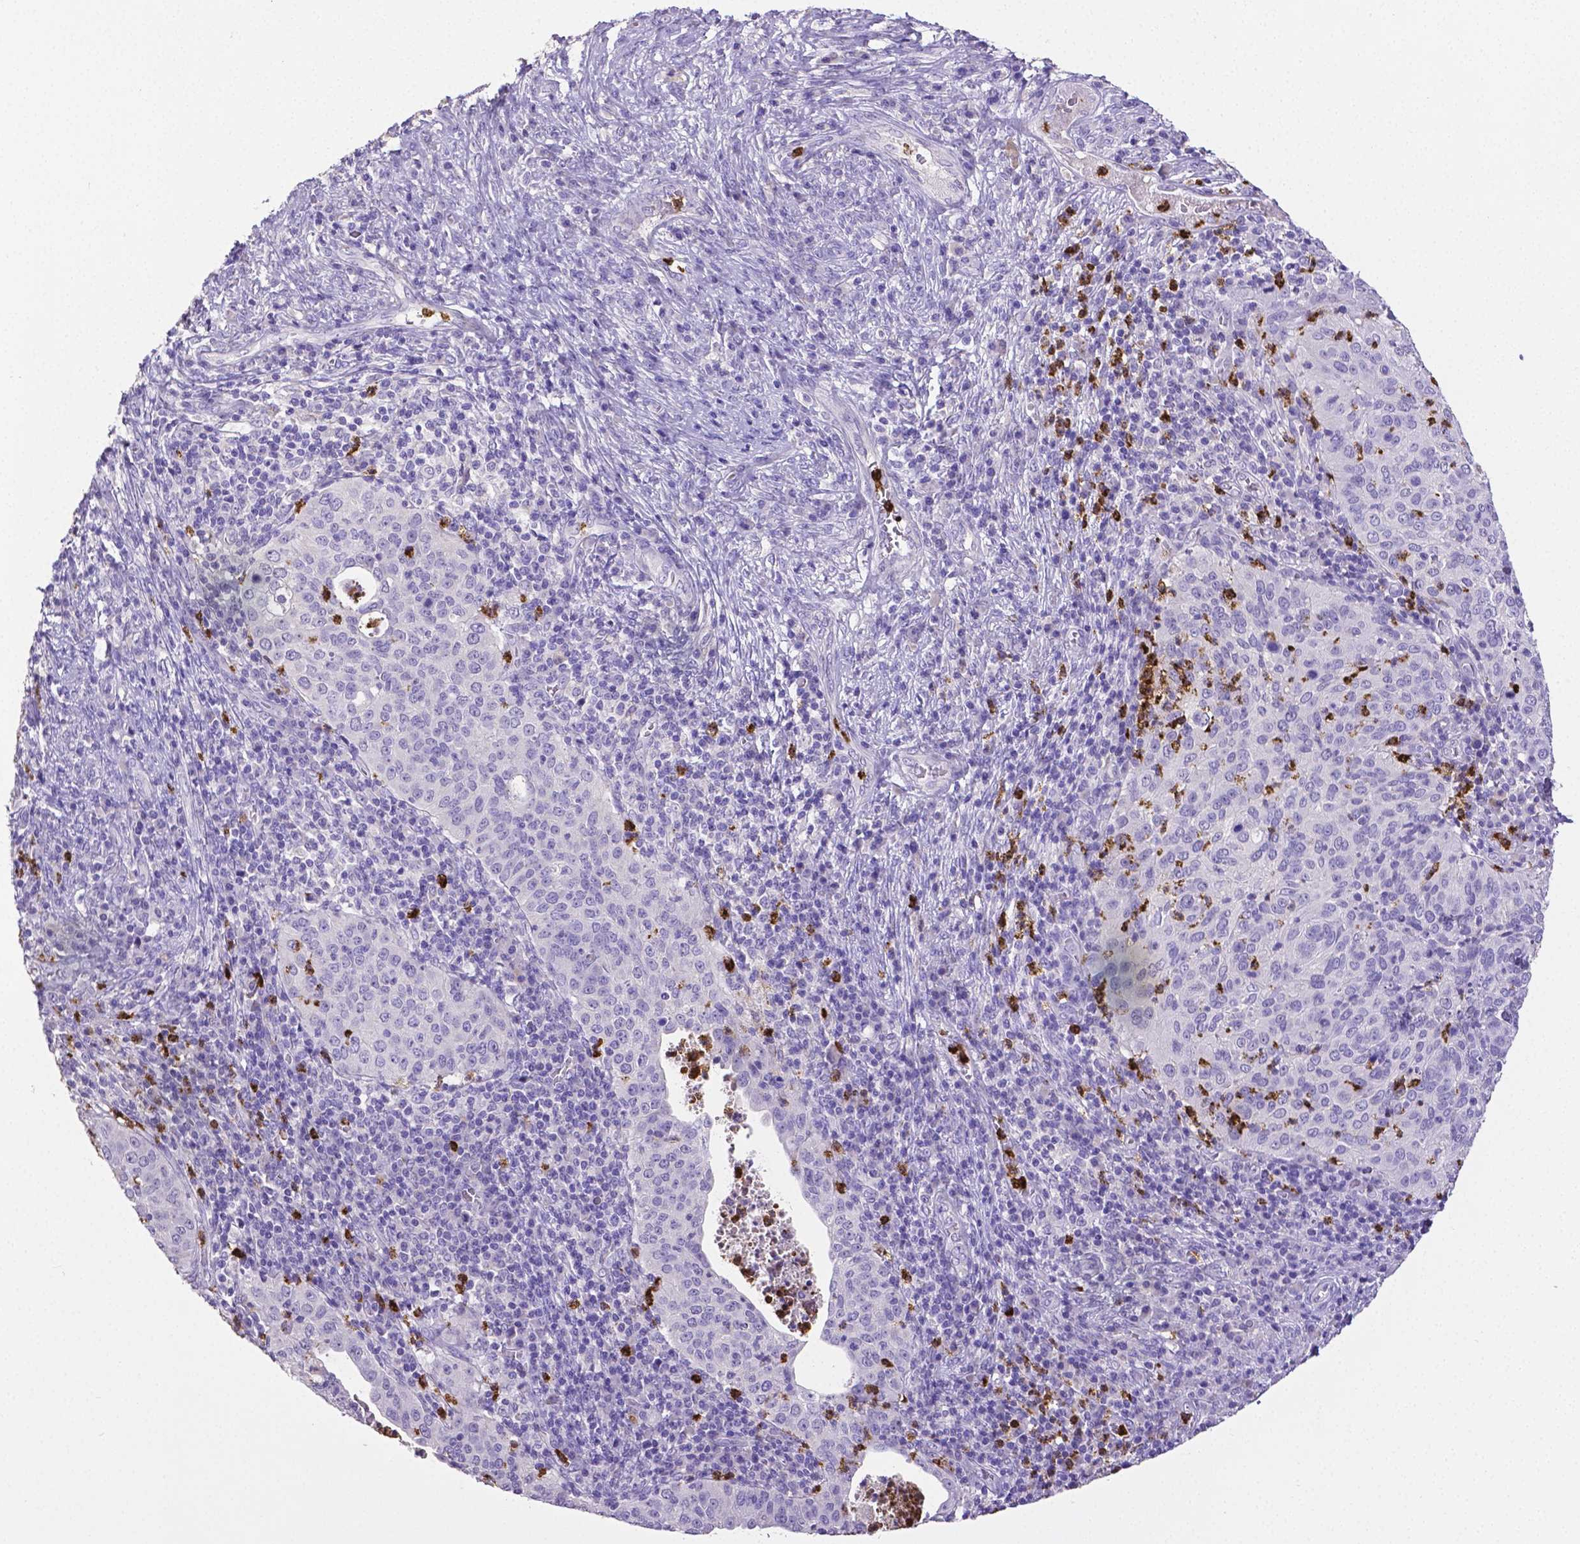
{"staining": {"intensity": "negative", "quantity": "none", "location": "none"}, "tissue": "cervical cancer", "cell_type": "Tumor cells", "image_type": "cancer", "snomed": [{"axis": "morphology", "description": "Squamous cell carcinoma, NOS"}, {"axis": "topography", "description": "Cervix"}], "caption": "An image of cervical squamous cell carcinoma stained for a protein displays no brown staining in tumor cells. The staining is performed using DAB (3,3'-diaminobenzidine) brown chromogen with nuclei counter-stained in using hematoxylin.", "gene": "MMP9", "patient": {"sex": "female", "age": 39}}